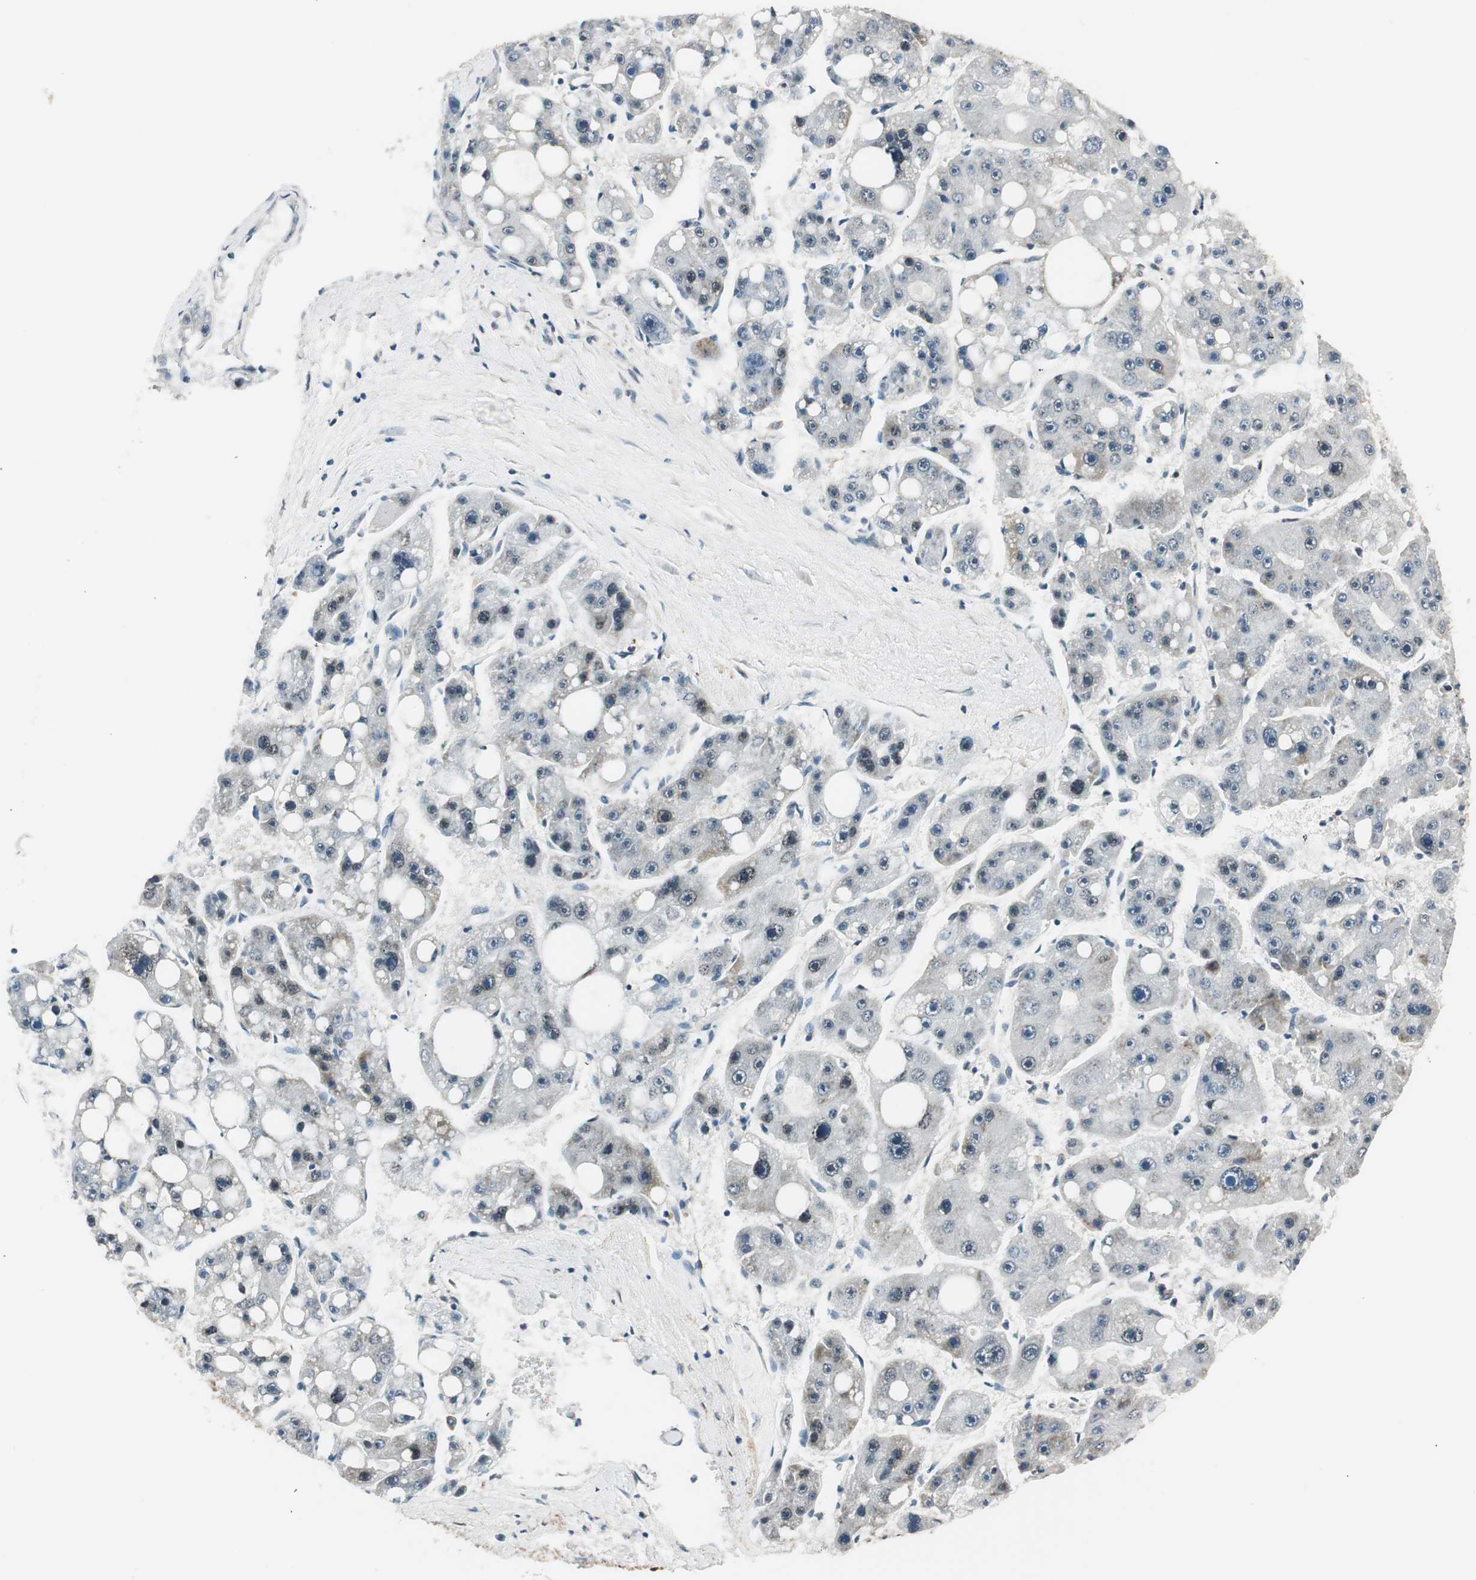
{"staining": {"intensity": "weak", "quantity": "<25%", "location": "cytoplasmic/membranous"}, "tissue": "liver cancer", "cell_type": "Tumor cells", "image_type": "cancer", "snomed": [{"axis": "morphology", "description": "Carcinoma, Hepatocellular, NOS"}, {"axis": "topography", "description": "Liver"}], "caption": "The immunohistochemistry photomicrograph has no significant positivity in tumor cells of liver cancer (hepatocellular carcinoma) tissue.", "gene": "RING1", "patient": {"sex": "female", "age": 61}}